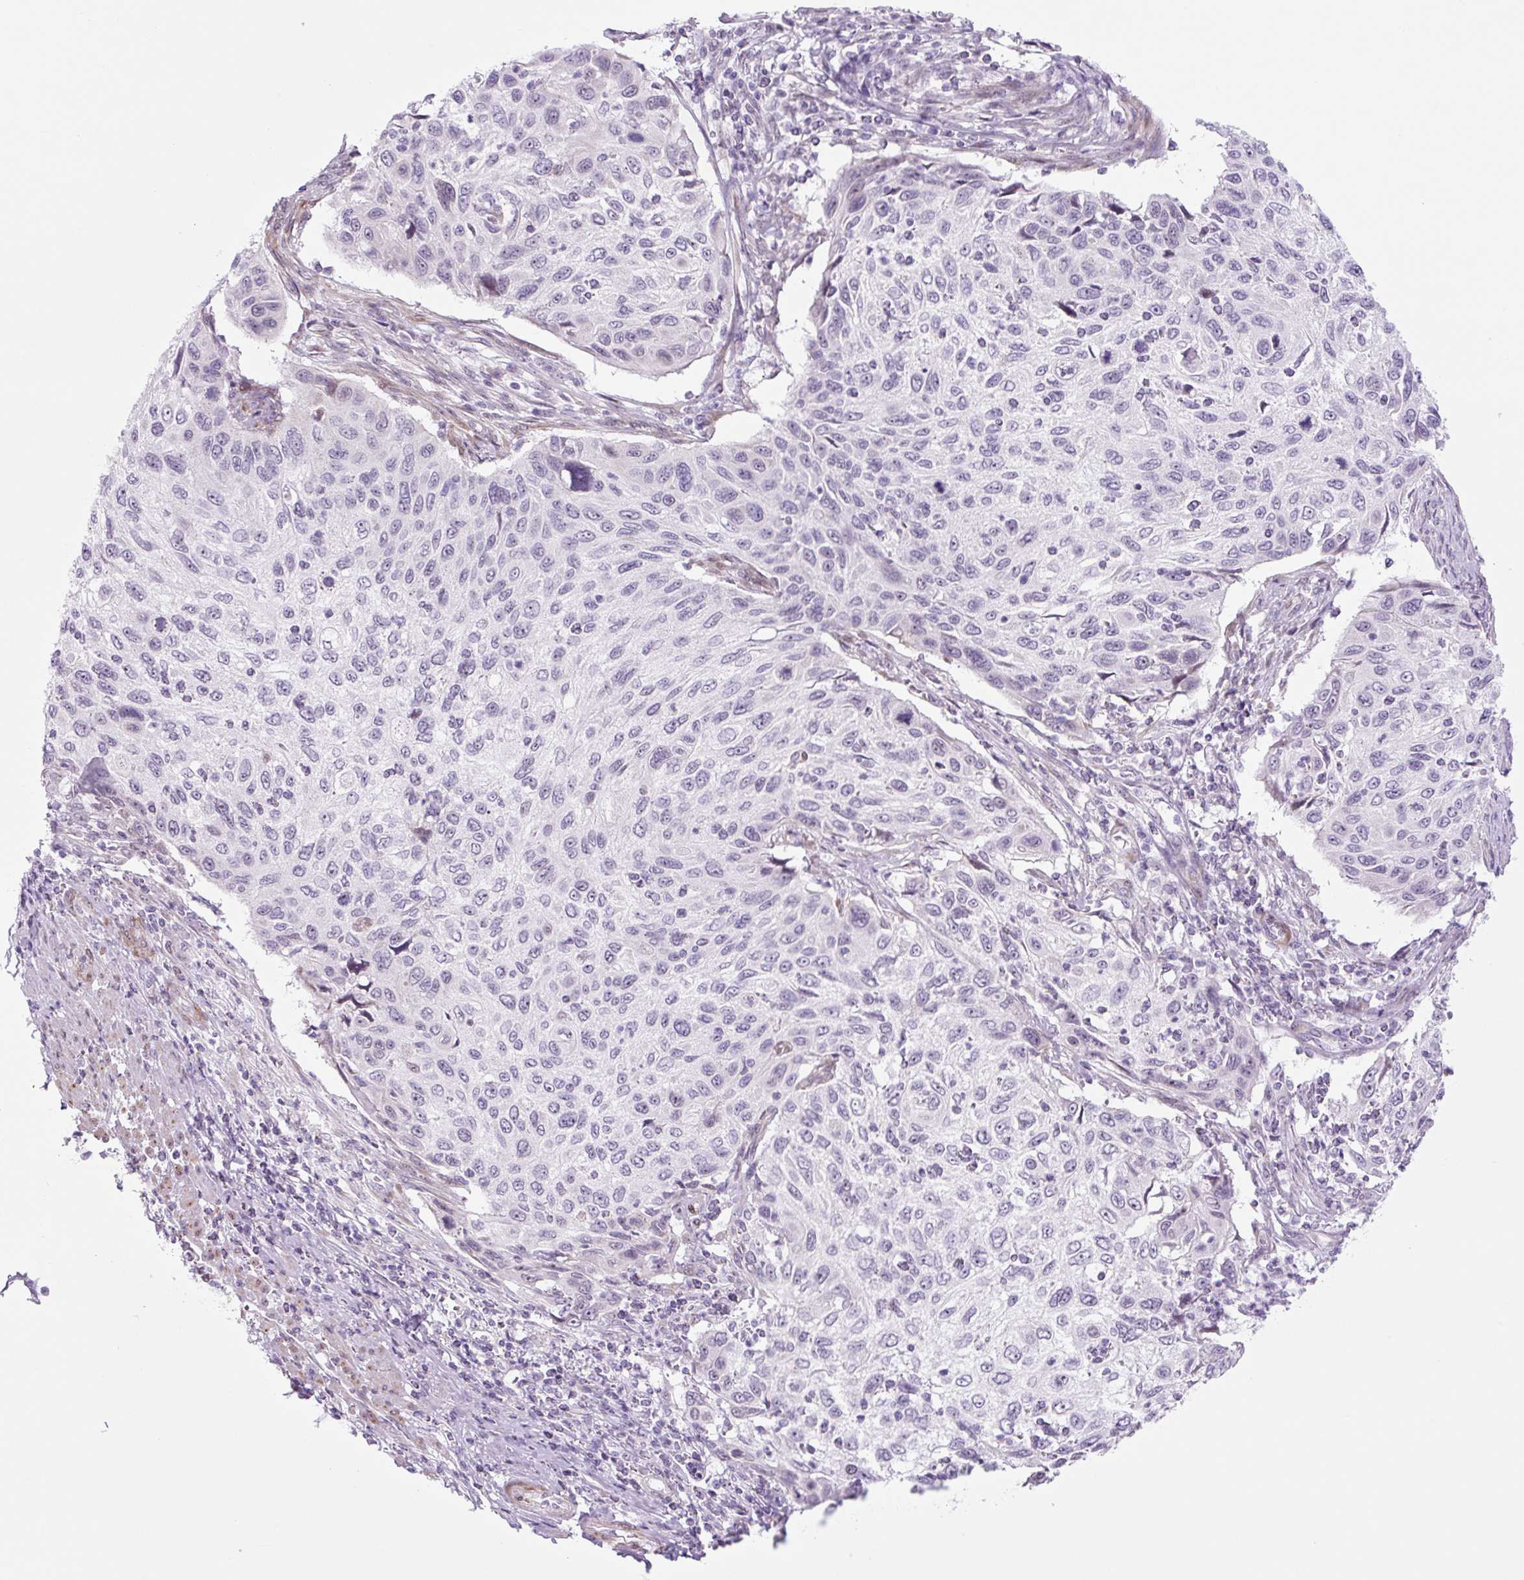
{"staining": {"intensity": "negative", "quantity": "none", "location": "none"}, "tissue": "cervical cancer", "cell_type": "Tumor cells", "image_type": "cancer", "snomed": [{"axis": "morphology", "description": "Squamous cell carcinoma, NOS"}, {"axis": "topography", "description": "Cervix"}], "caption": "Tumor cells show no significant protein staining in cervical squamous cell carcinoma.", "gene": "RRS1", "patient": {"sex": "female", "age": 70}}